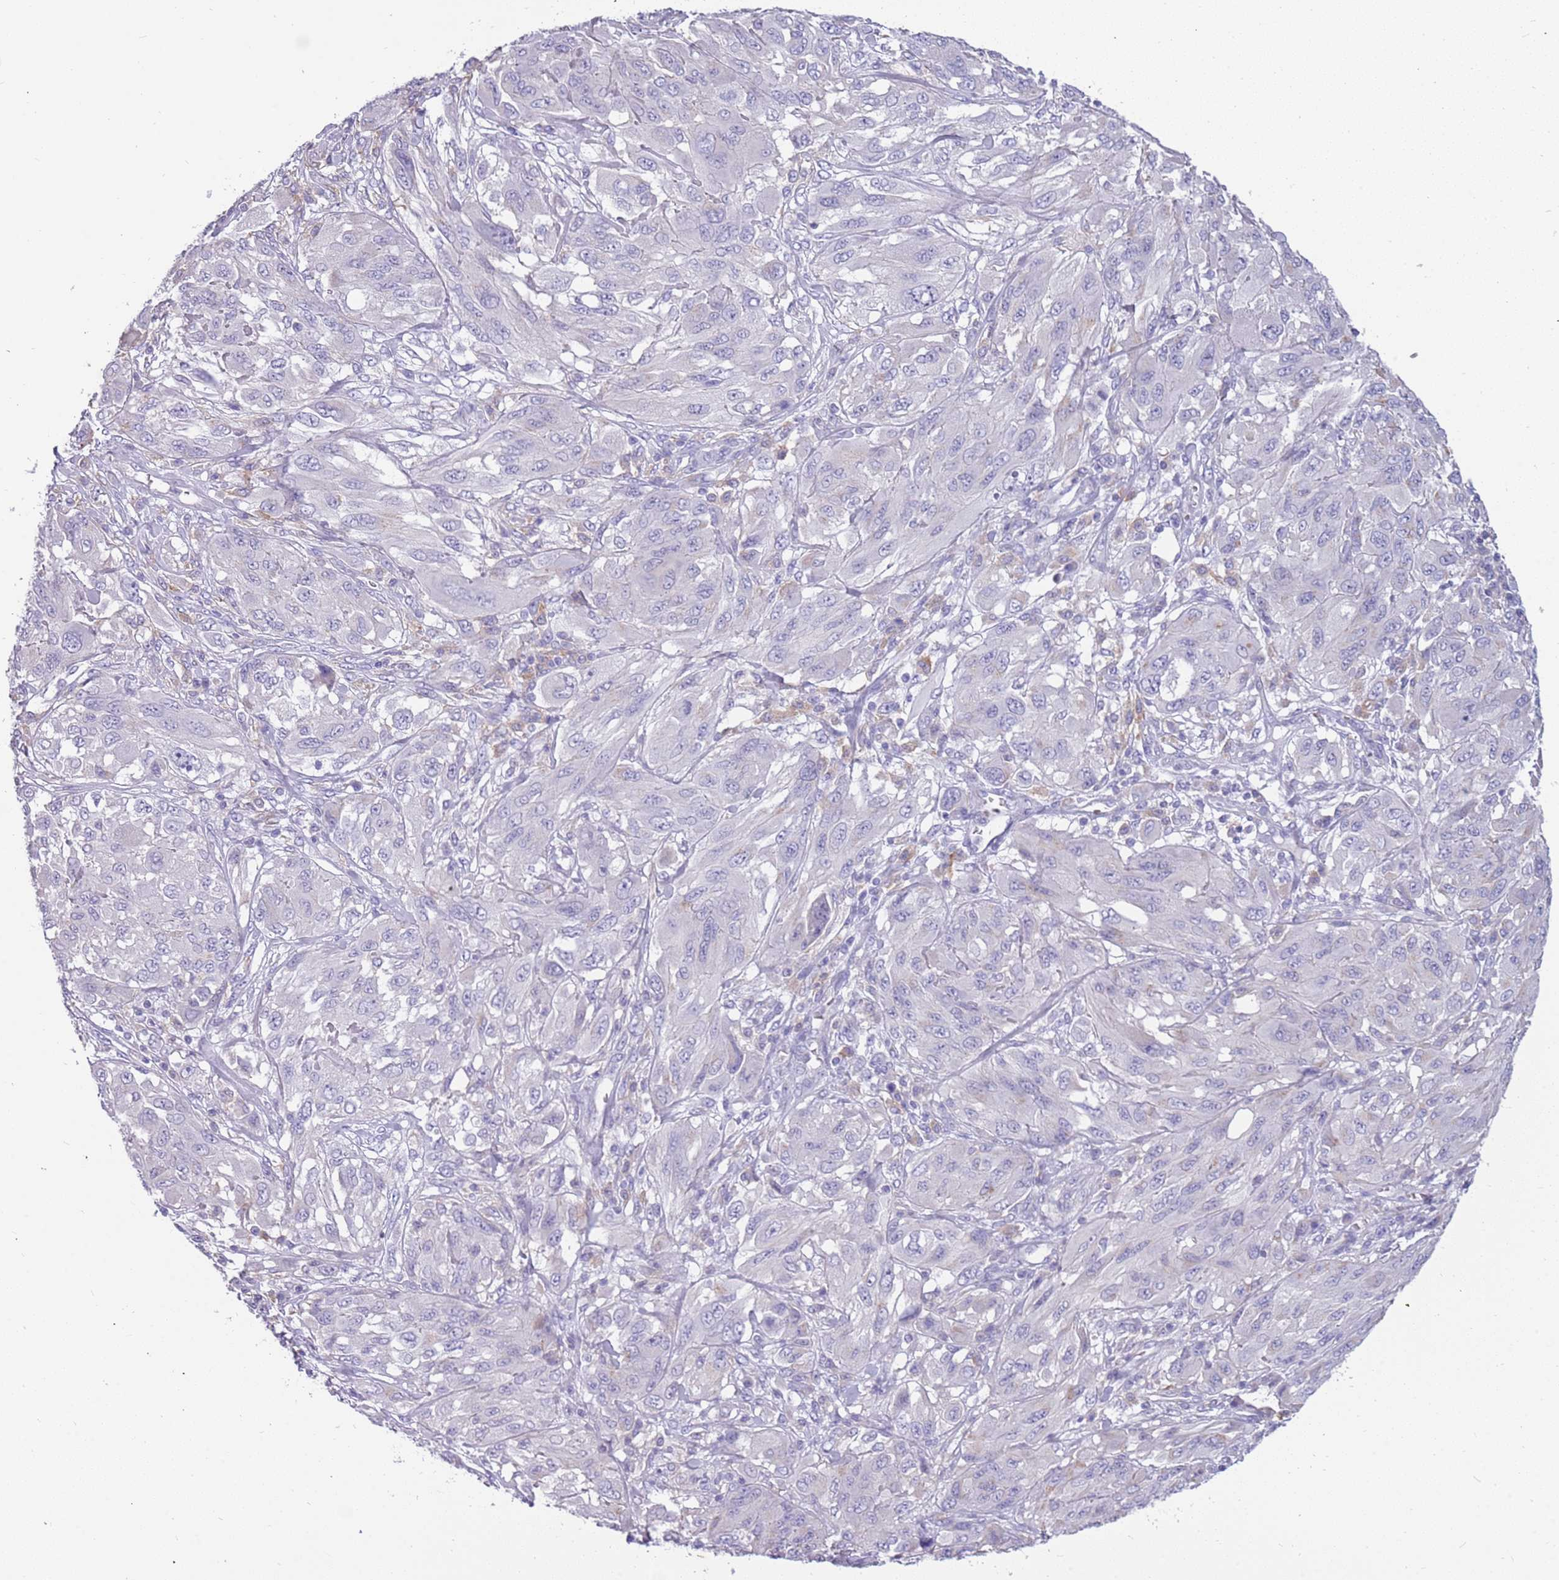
{"staining": {"intensity": "negative", "quantity": "none", "location": "none"}, "tissue": "melanoma", "cell_type": "Tumor cells", "image_type": "cancer", "snomed": [{"axis": "morphology", "description": "Malignant melanoma, NOS"}, {"axis": "topography", "description": "Skin"}], "caption": "A high-resolution photomicrograph shows immunohistochemistry staining of melanoma, which exhibits no significant staining in tumor cells.", "gene": "RHCG", "patient": {"sex": "female", "age": 91}}